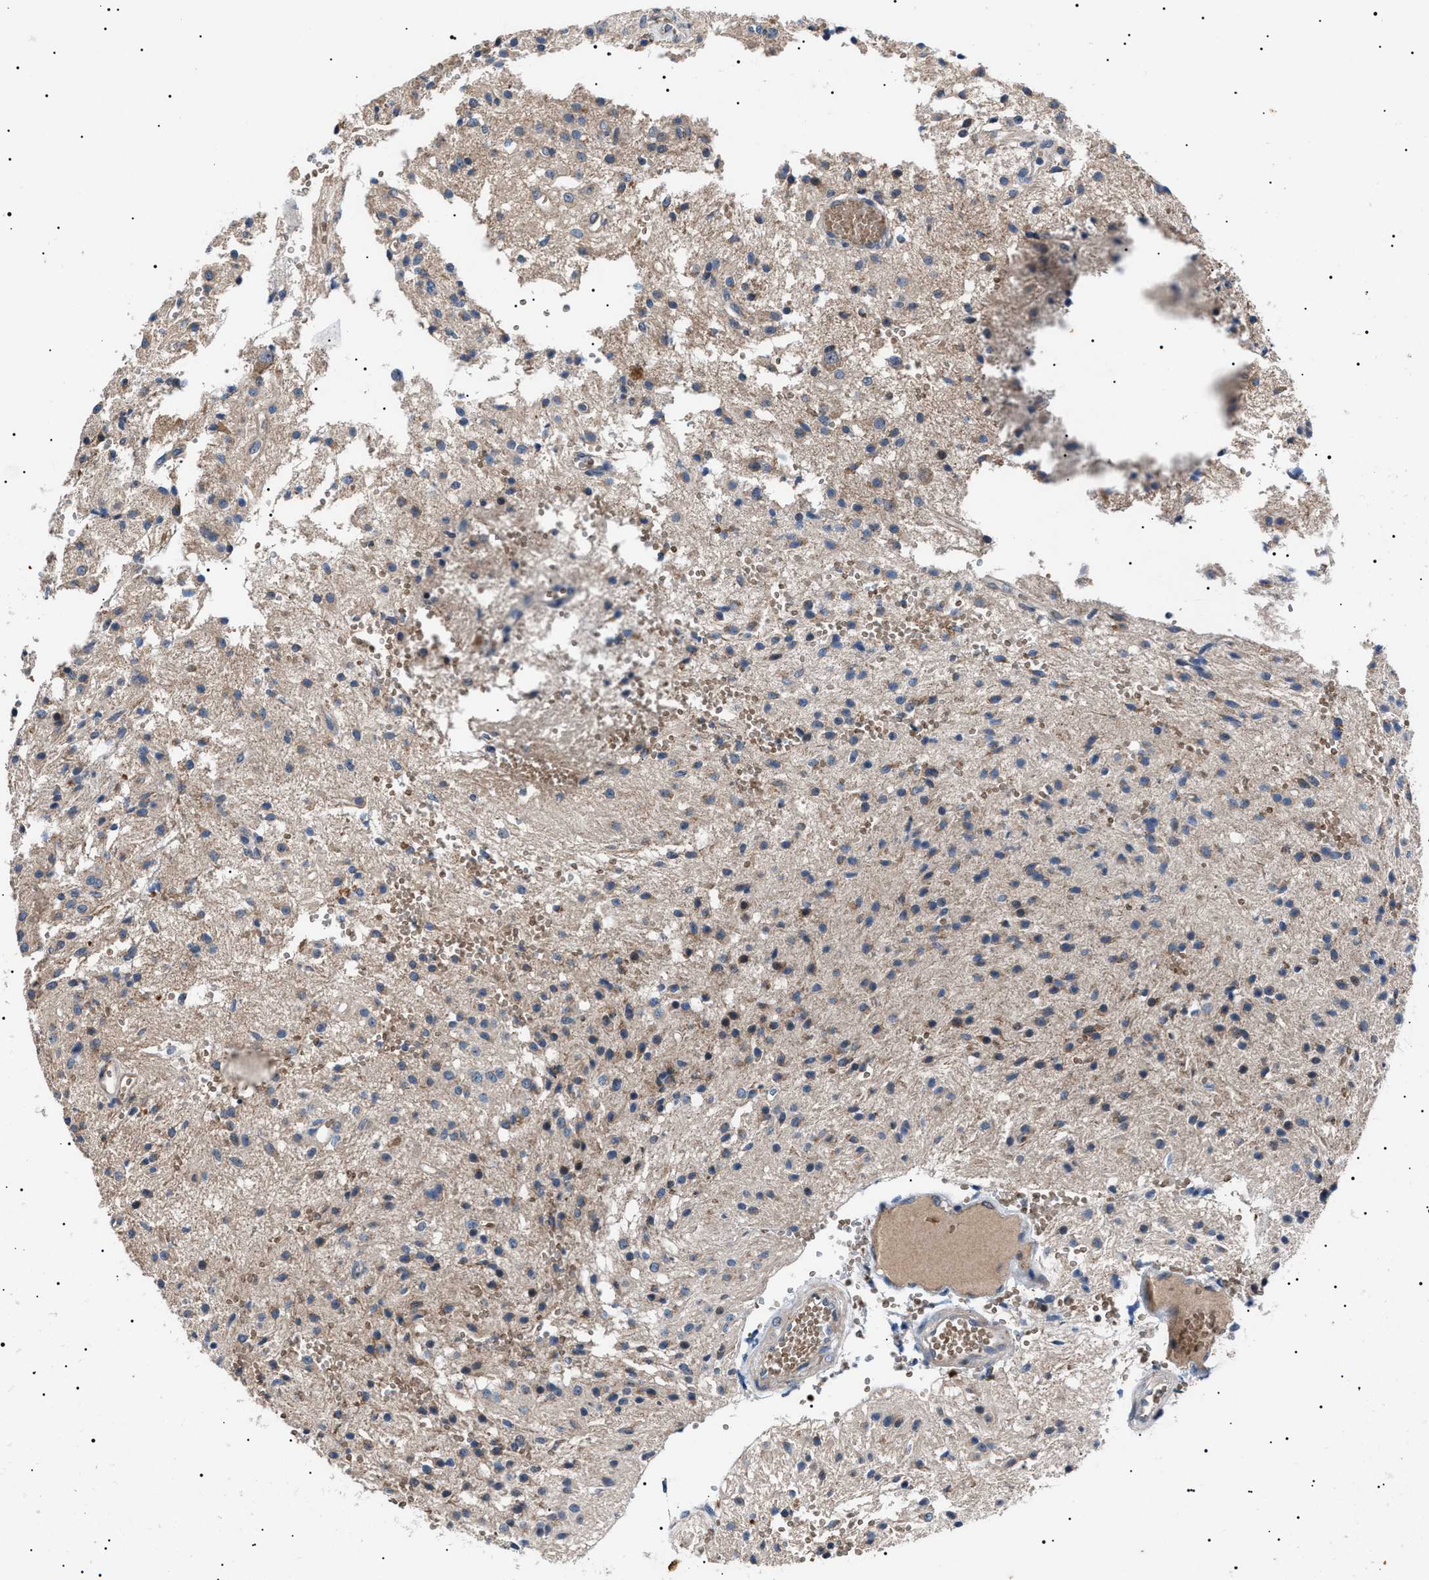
{"staining": {"intensity": "weak", "quantity": "<25%", "location": "cytoplasmic/membranous"}, "tissue": "glioma", "cell_type": "Tumor cells", "image_type": "cancer", "snomed": [{"axis": "morphology", "description": "Glioma, malignant, High grade"}, {"axis": "topography", "description": "Brain"}], "caption": "A high-resolution photomicrograph shows immunohistochemistry (IHC) staining of glioma, which shows no significant positivity in tumor cells. (DAB (3,3'-diaminobenzidine) immunohistochemistry (IHC) with hematoxylin counter stain).", "gene": "PTRH1", "patient": {"sex": "female", "age": 59}}